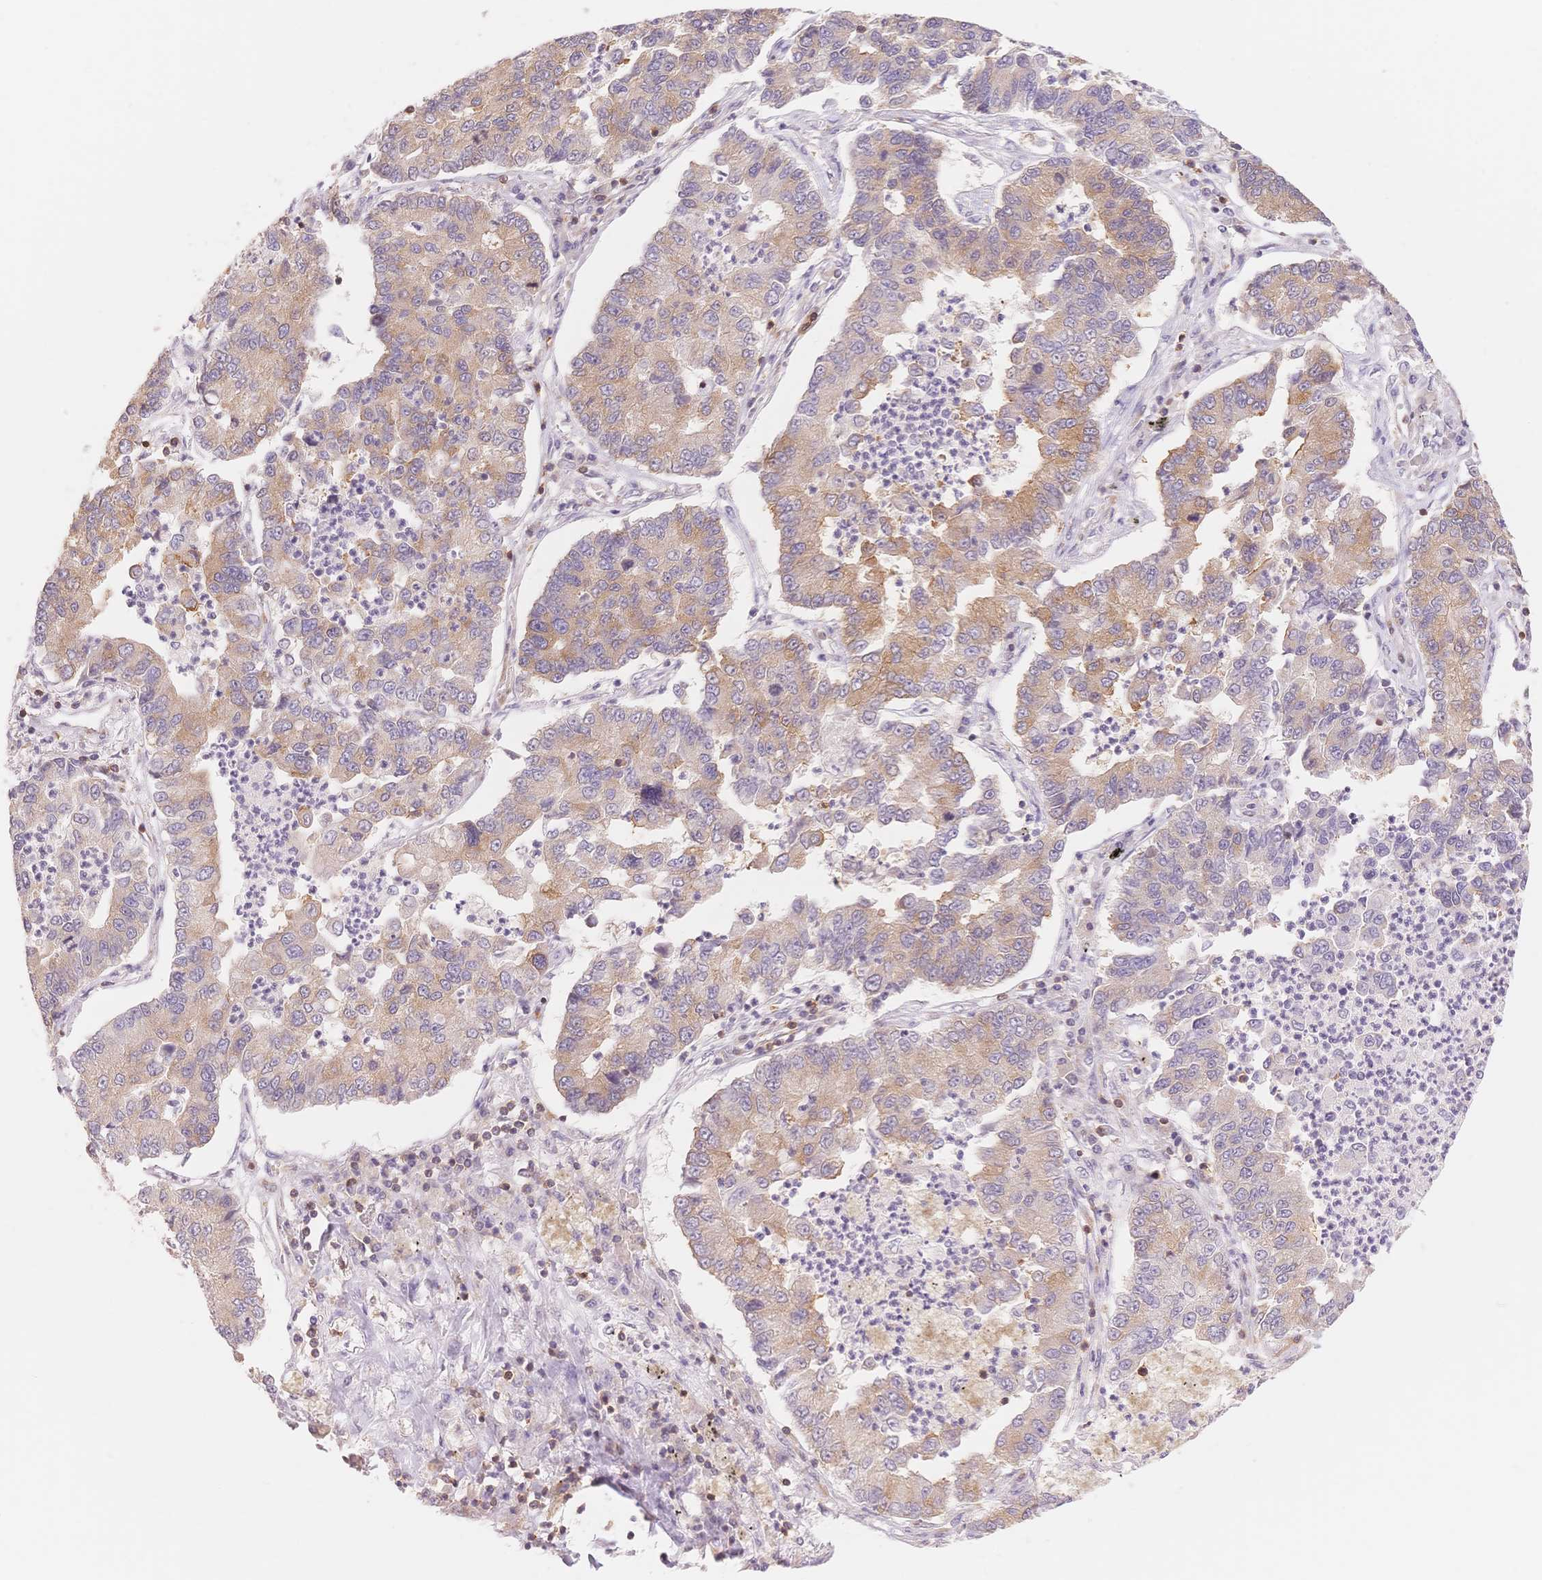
{"staining": {"intensity": "weak", "quantity": "25%-75%", "location": "cytoplasmic/membranous"}, "tissue": "lung cancer", "cell_type": "Tumor cells", "image_type": "cancer", "snomed": [{"axis": "morphology", "description": "Adenocarcinoma, NOS"}, {"axis": "topography", "description": "Lung"}], "caption": "Protein analysis of lung adenocarcinoma tissue shows weak cytoplasmic/membranous positivity in approximately 25%-75% of tumor cells.", "gene": "STK39", "patient": {"sex": "female", "age": 57}}